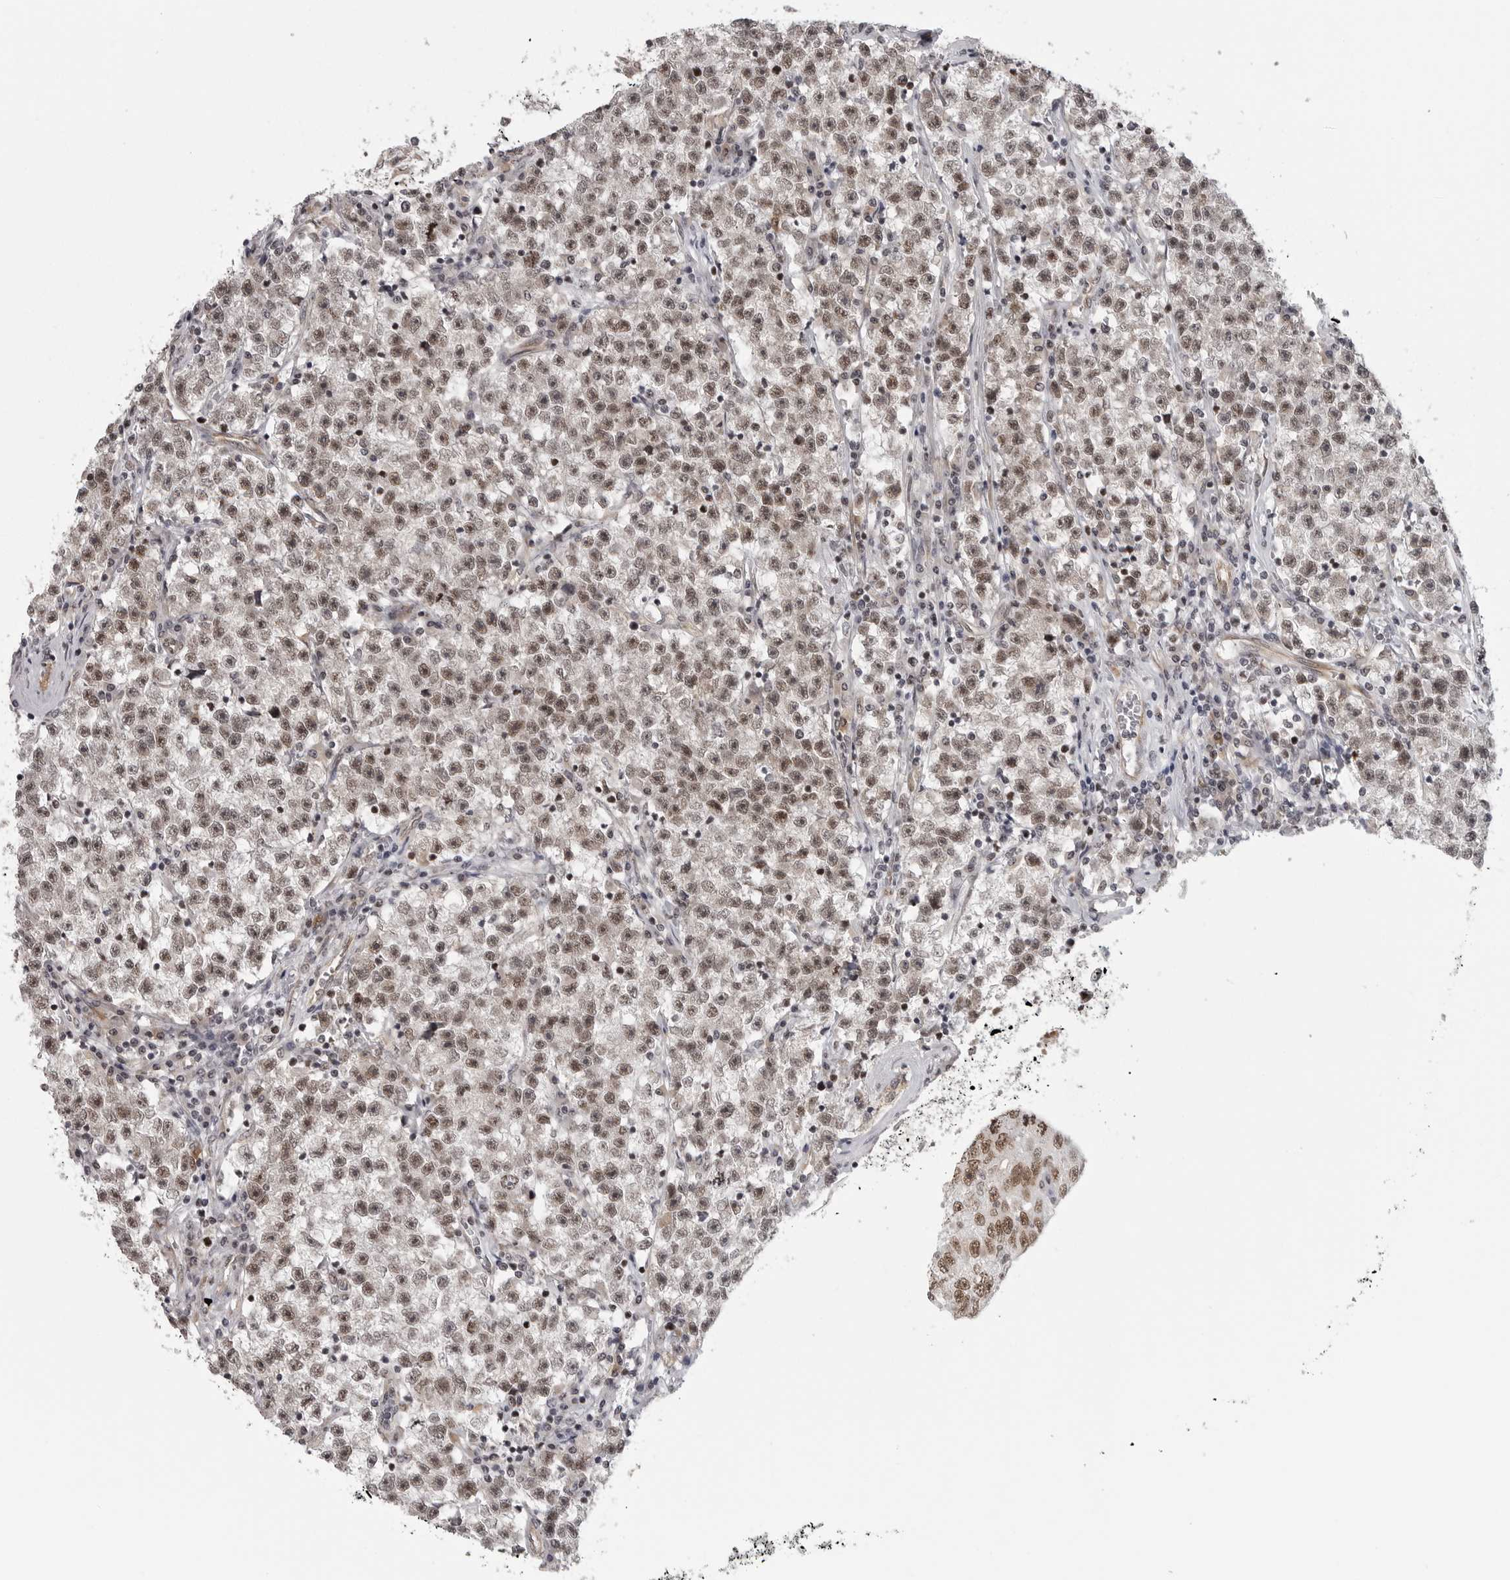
{"staining": {"intensity": "moderate", "quantity": ">75%", "location": "nuclear"}, "tissue": "testis cancer", "cell_type": "Tumor cells", "image_type": "cancer", "snomed": [{"axis": "morphology", "description": "Seminoma, NOS"}, {"axis": "topography", "description": "Testis"}], "caption": "Human seminoma (testis) stained for a protein (brown) shows moderate nuclear positive expression in approximately >75% of tumor cells.", "gene": "PRDM10", "patient": {"sex": "male", "age": 22}}